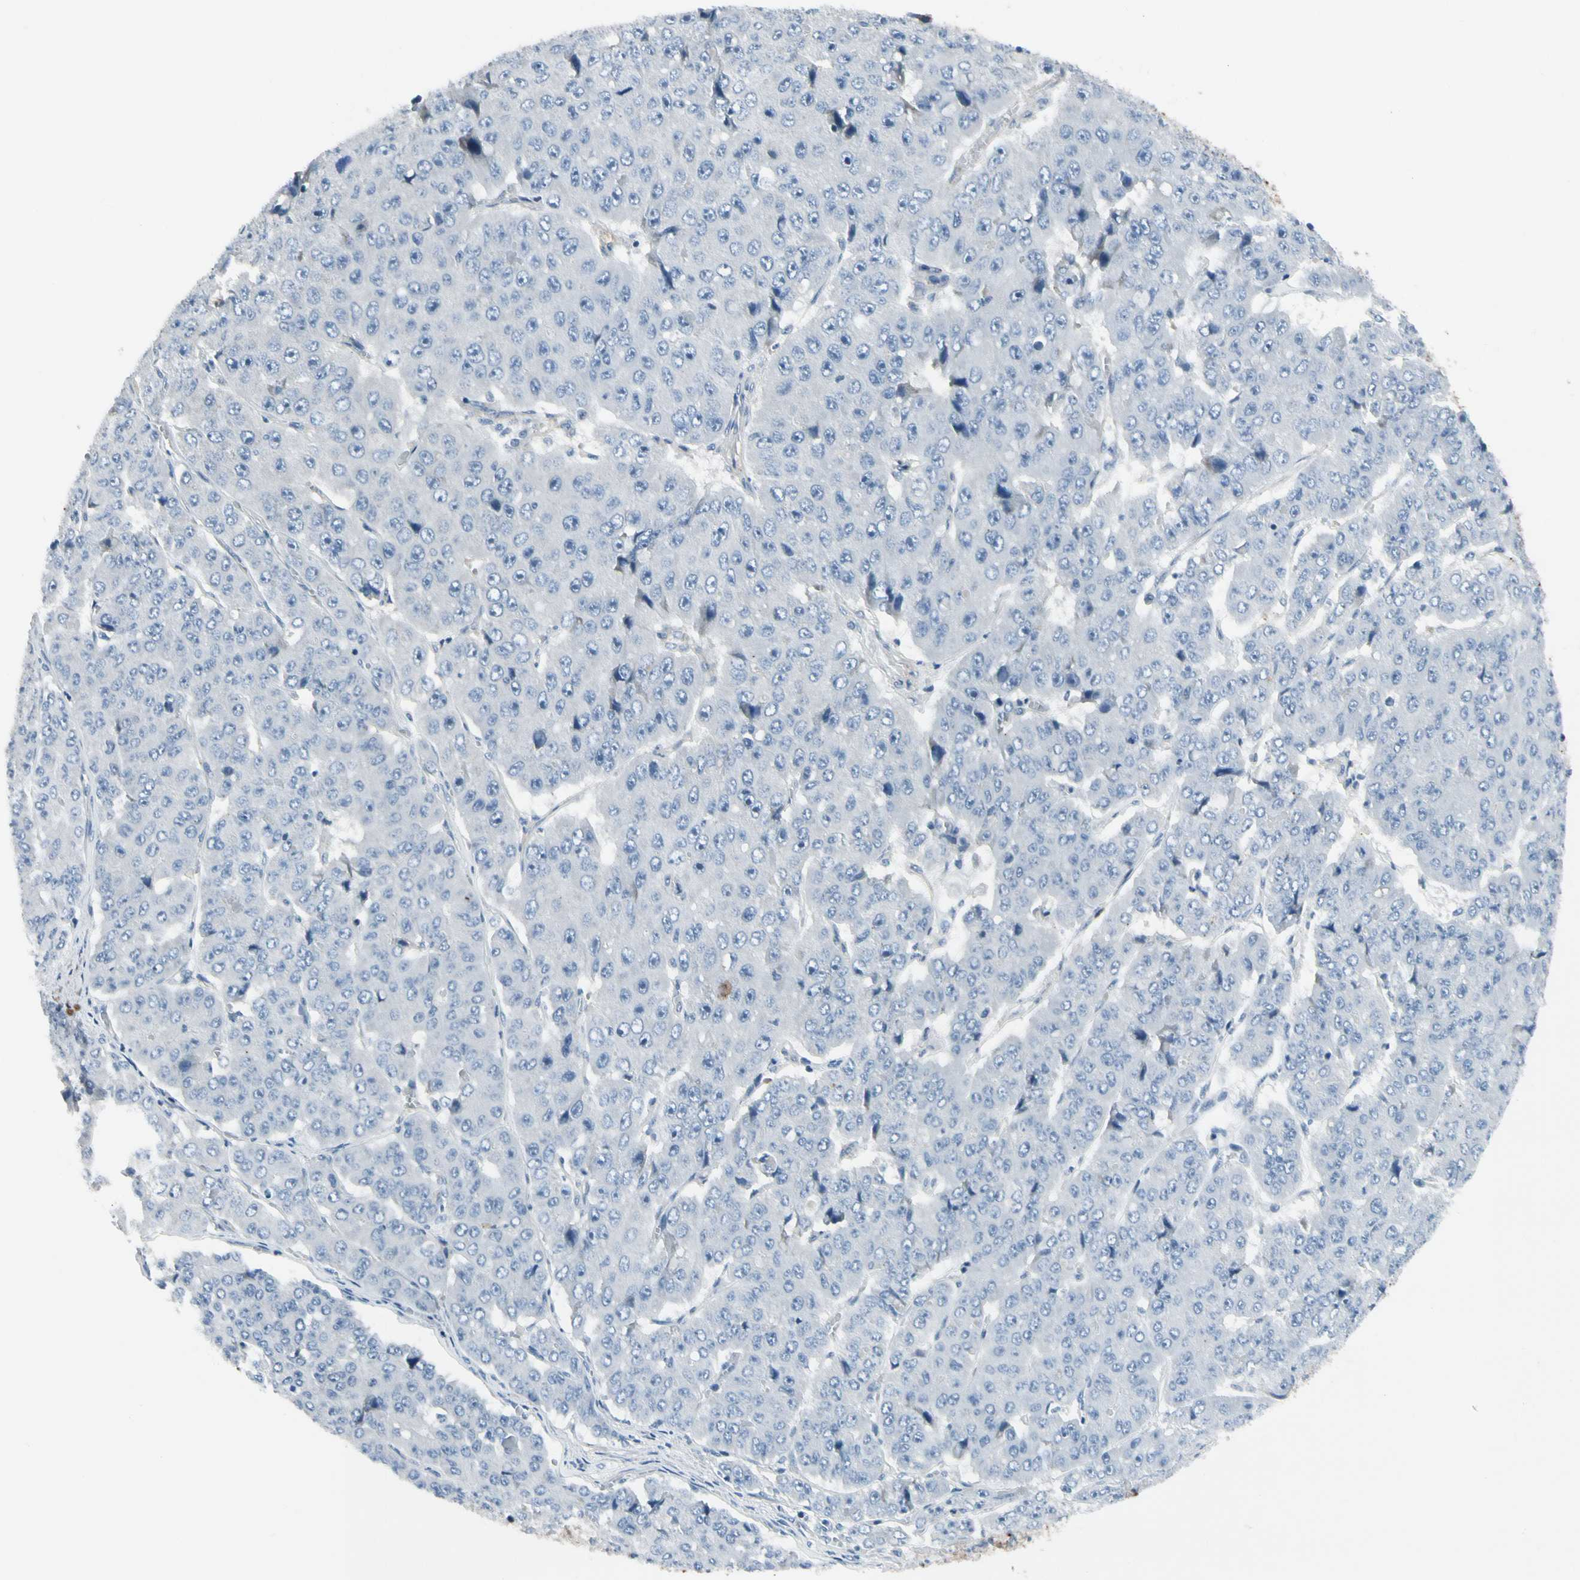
{"staining": {"intensity": "negative", "quantity": "none", "location": "none"}, "tissue": "pancreatic cancer", "cell_type": "Tumor cells", "image_type": "cancer", "snomed": [{"axis": "morphology", "description": "Adenocarcinoma, NOS"}, {"axis": "topography", "description": "Pancreas"}], "caption": "The histopathology image shows no significant expression in tumor cells of pancreatic cancer.", "gene": "PIGR", "patient": {"sex": "male", "age": 50}}